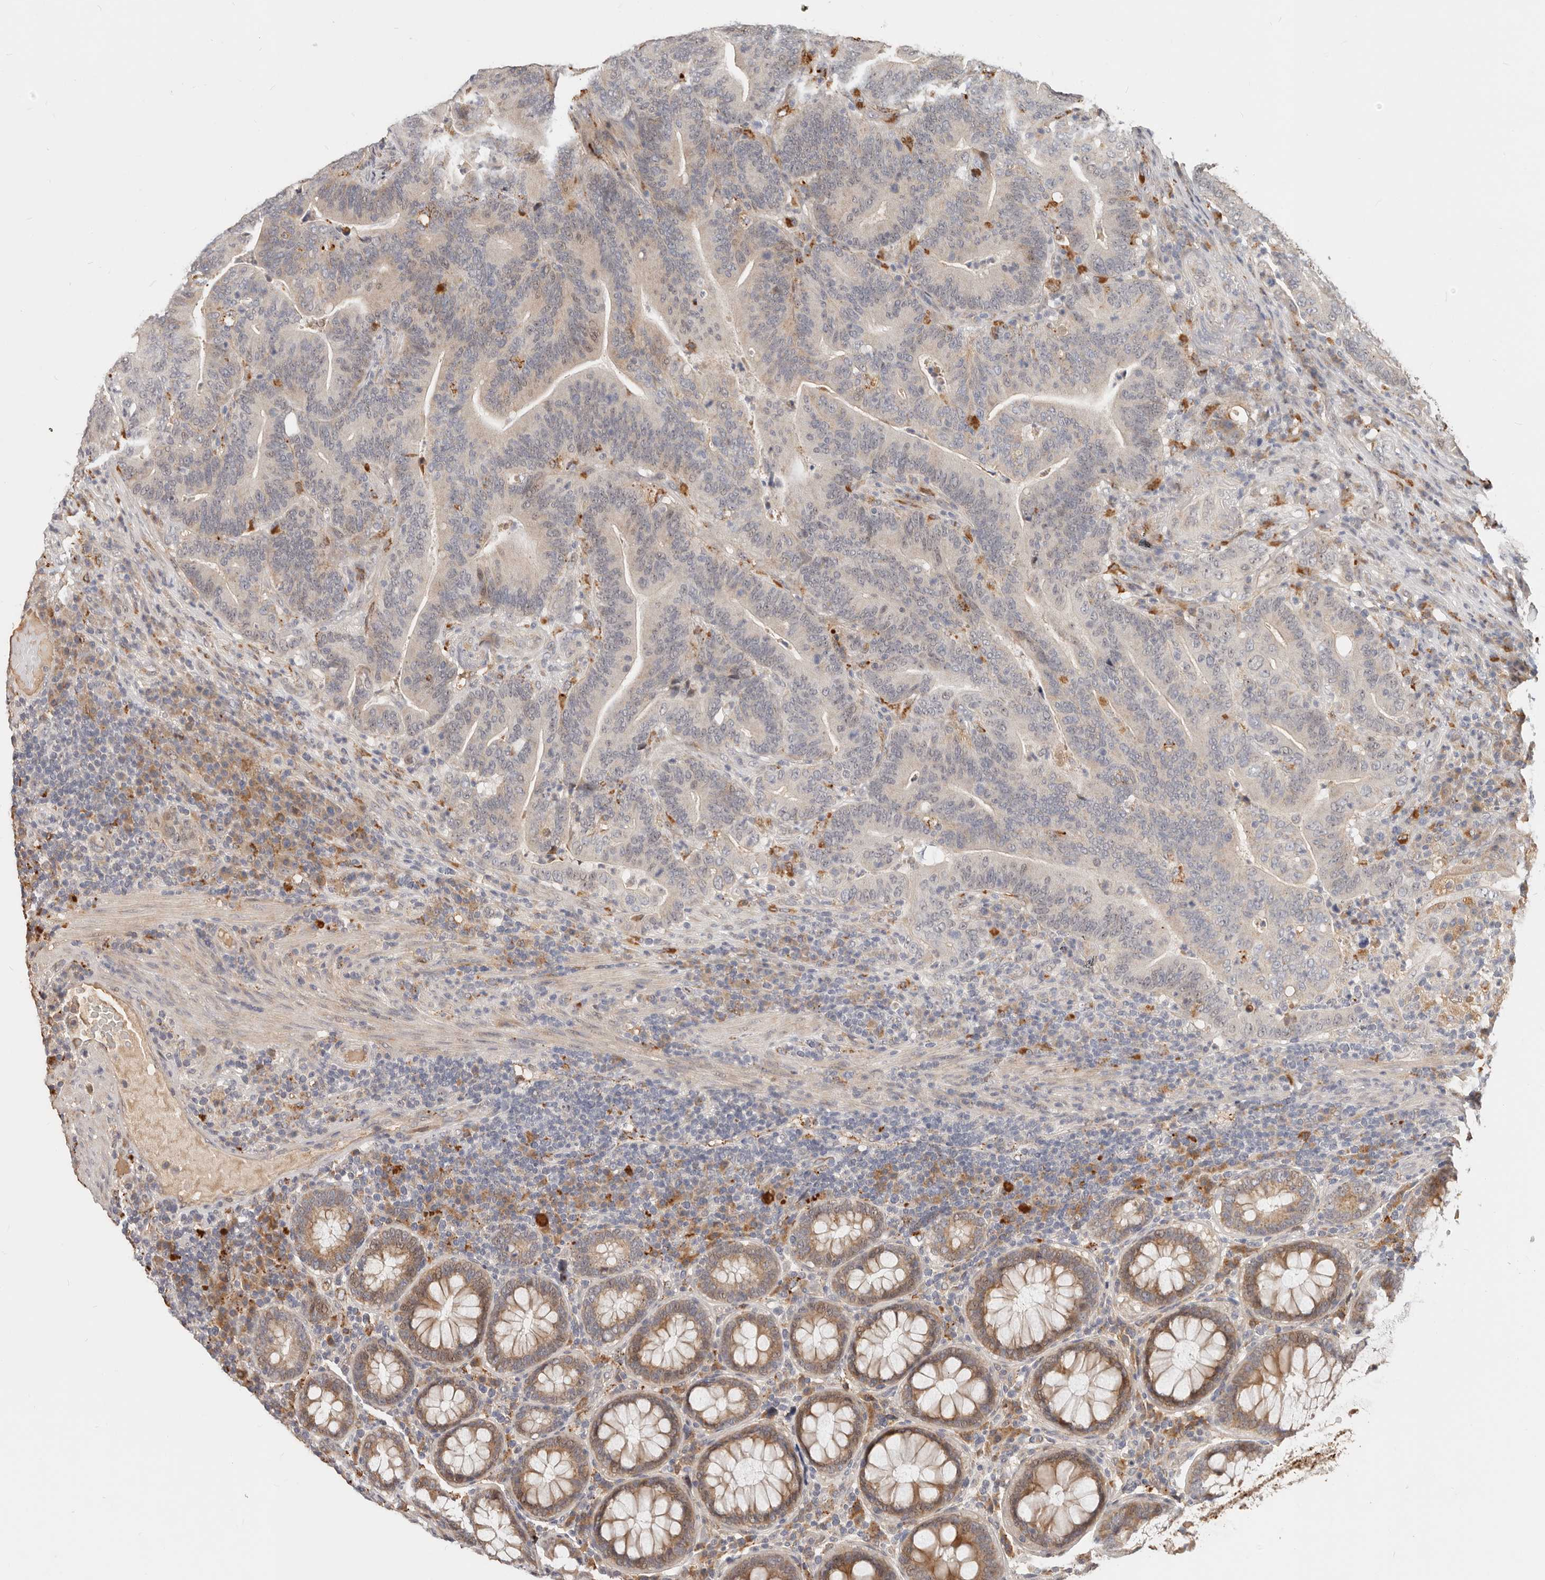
{"staining": {"intensity": "moderate", "quantity": "25%-75%", "location": "cytoplasmic/membranous,nuclear"}, "tissue": "colorectal cancer", "cell_type": "Tumor cells", "image_type": "cancer", "snomed": [{"axis": "morphology", "description": "Adenocarcinoma, NOS"}, {"axis": "topography", "description": "Colon"}], "caption": "Immunohistochemical staining of human colorectal adenocarcinoma shows medium levels of moderate cytoplasmic/membranous and nuclear protein positivity in about 25%-75% of tumor cells.", "gene": "ZRANB1", "patient": {"sex": "female", "age": 66}}